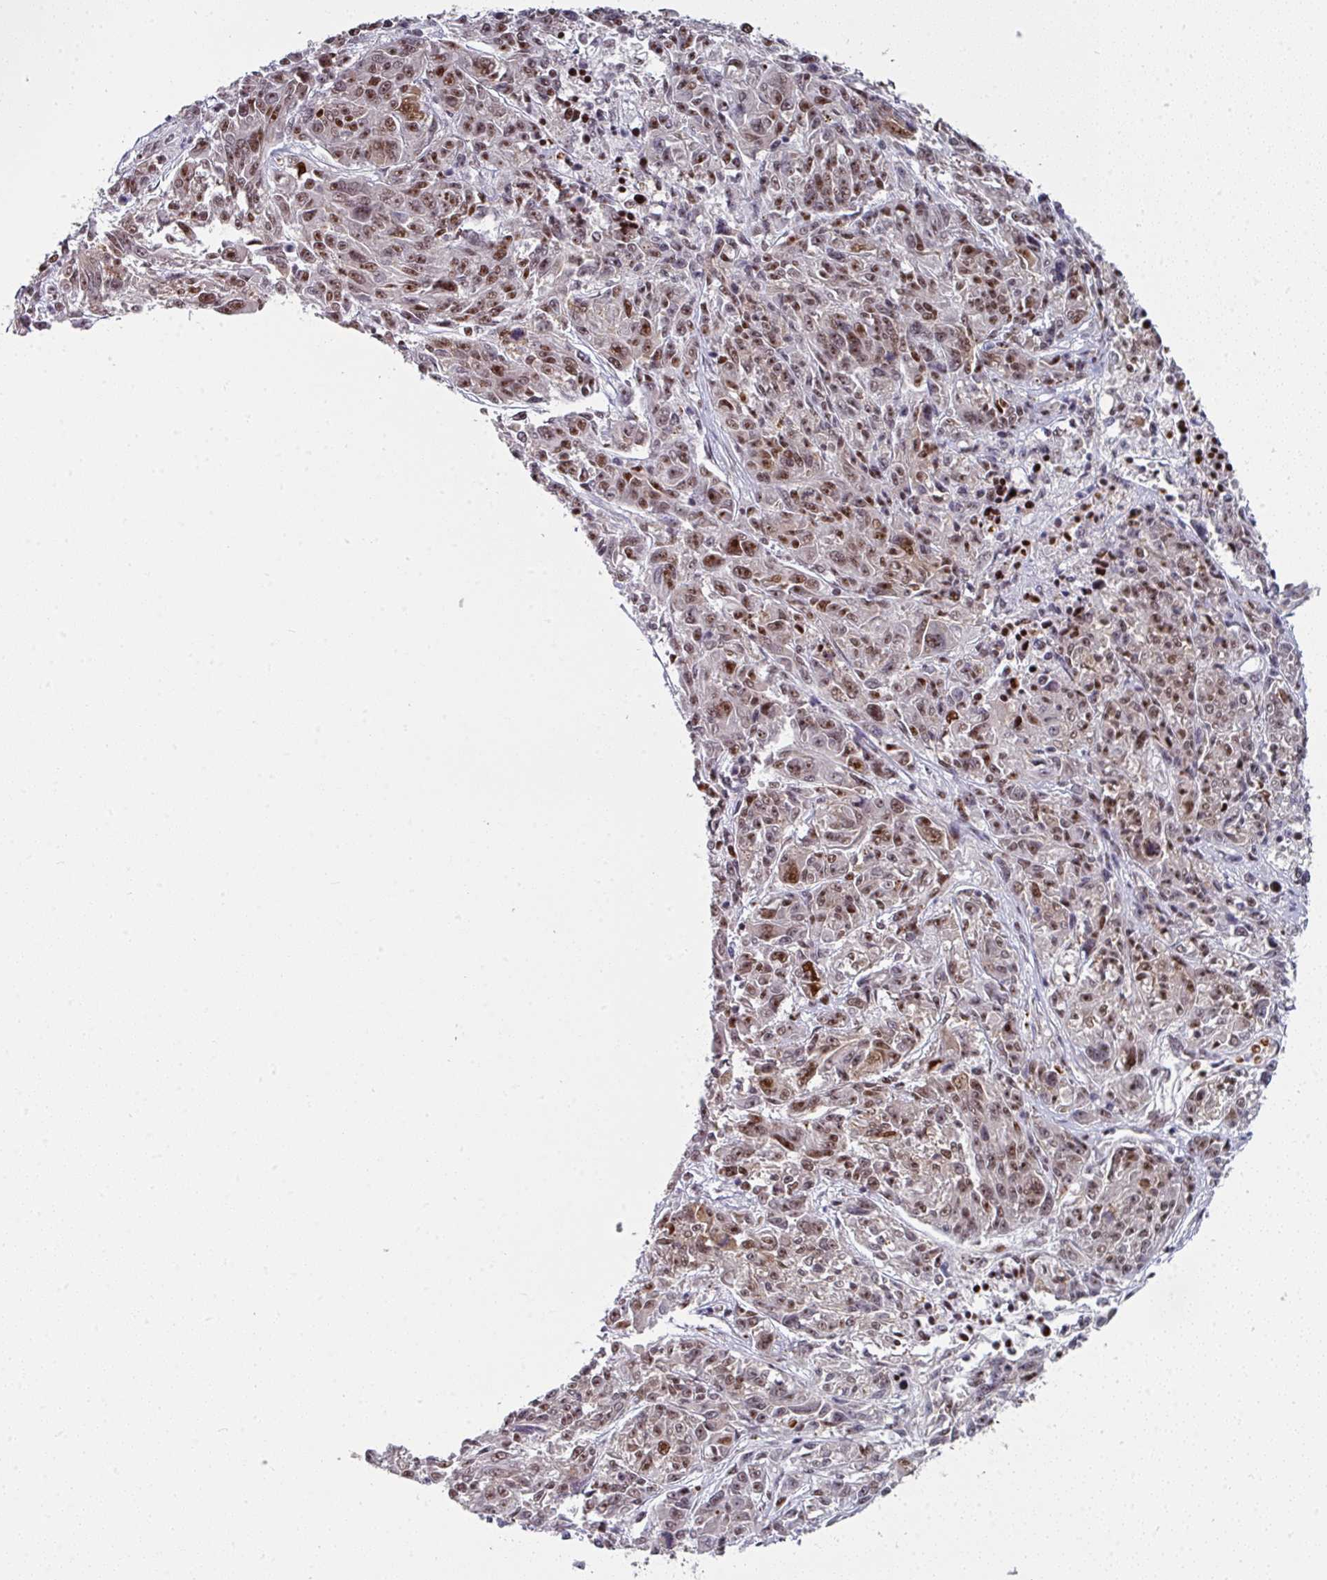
{"staining": {"intensity": "moderate", "quantity": ">75%", "location": "nuclear"}, "tissue": "melanoma", "cell_type": "Tumor cells", "image_type": "cancer", "snomed": [{"axis": "morphology", "description": "Malignant melanoma, NOS"}, {"axis": "topography", "description": "Skin"}], "caption": "Moderate nuclear positivity is identified in approximately >75% of tumor cells in malignant melanoma.", "gene": "RAD50", "patient": {"sex": "male", "age": 53}}